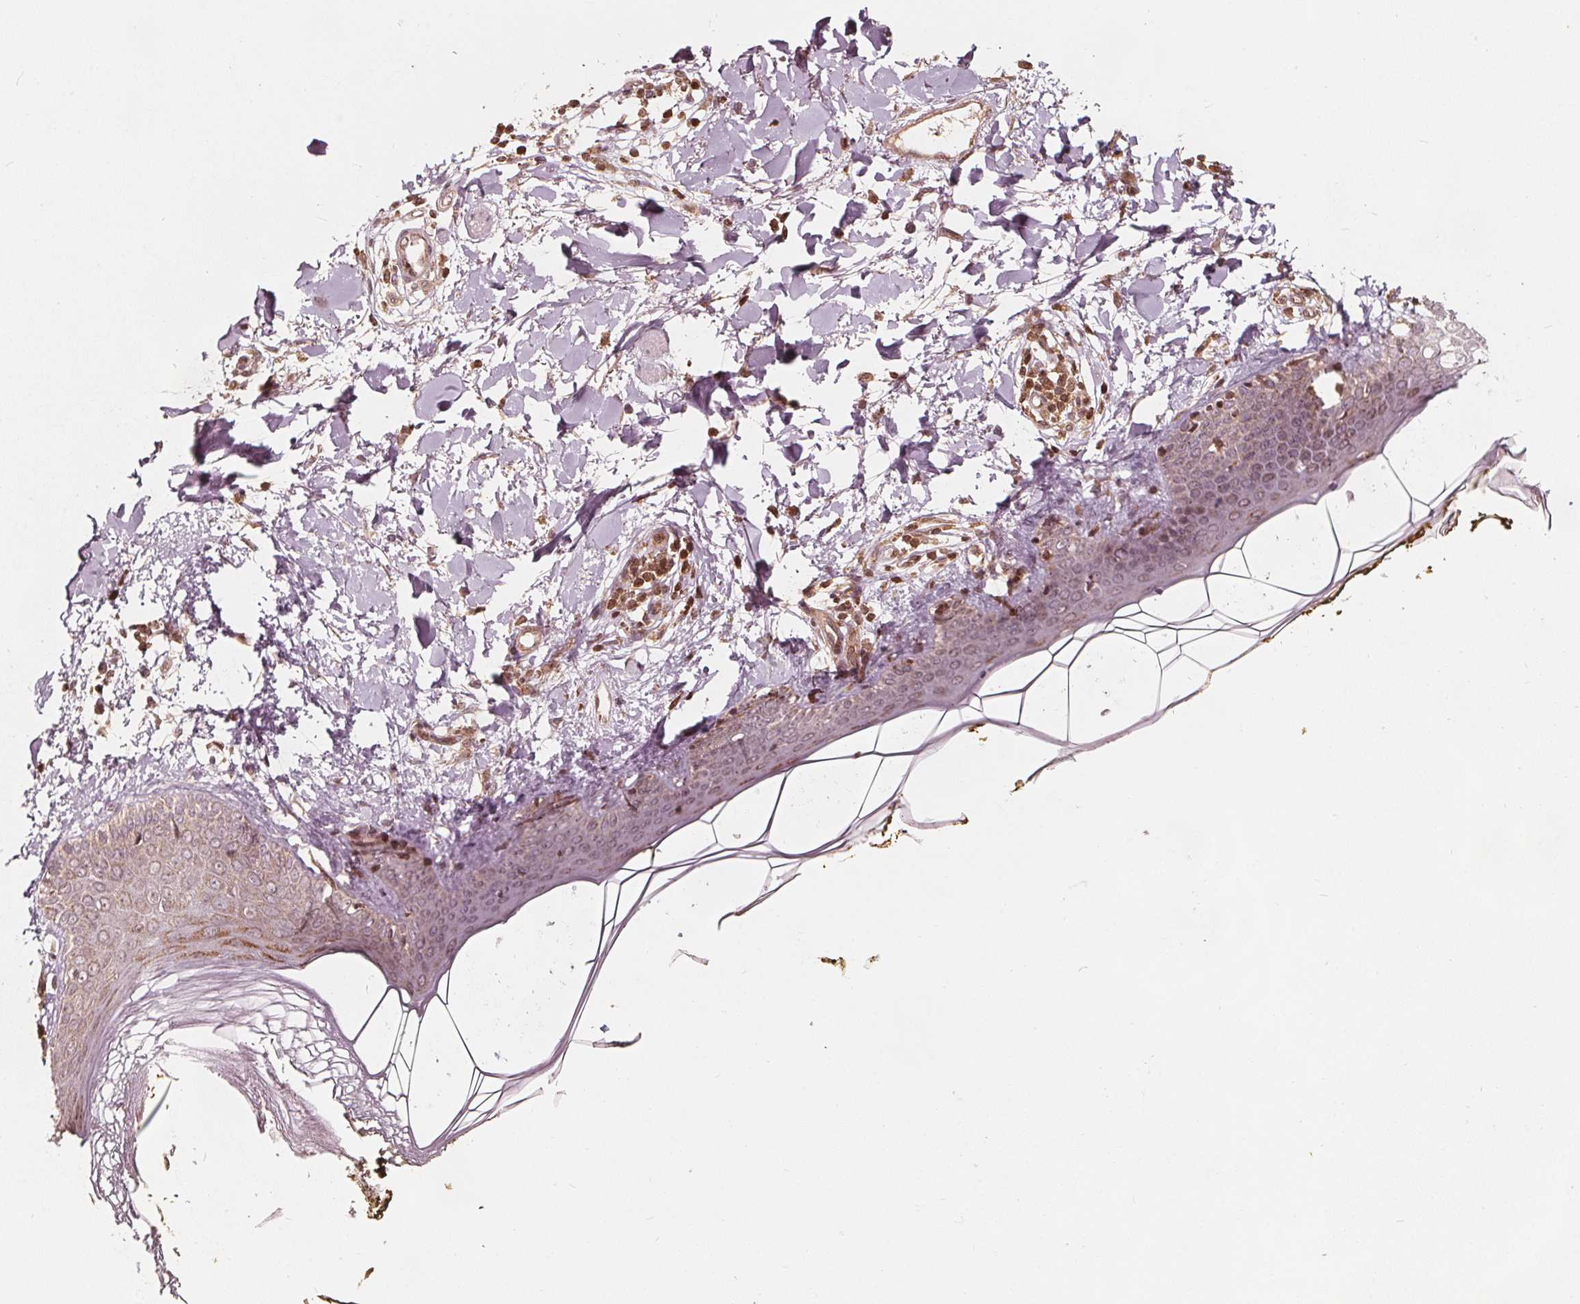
{"staining": {"intensity": "moderate", "quantity": ">75%", "location": "cytoplasmic/membranous"}, "tissue": "skin", "cell_type": "Fibroblasts", "image_type": "normal", "snomed": [{"axis": "morphology", "description": "Normal tissue, NOS"}, {"axis": "topography", "description": "Skin"}], "caption": "Immunohistochemical staining of normal human skin reveals moderate cytoplasmic/membranous protein positivity in about >75% of fibroblasts.", "gene": "AIP", "patient": {"sex": "female", "age": 34}}